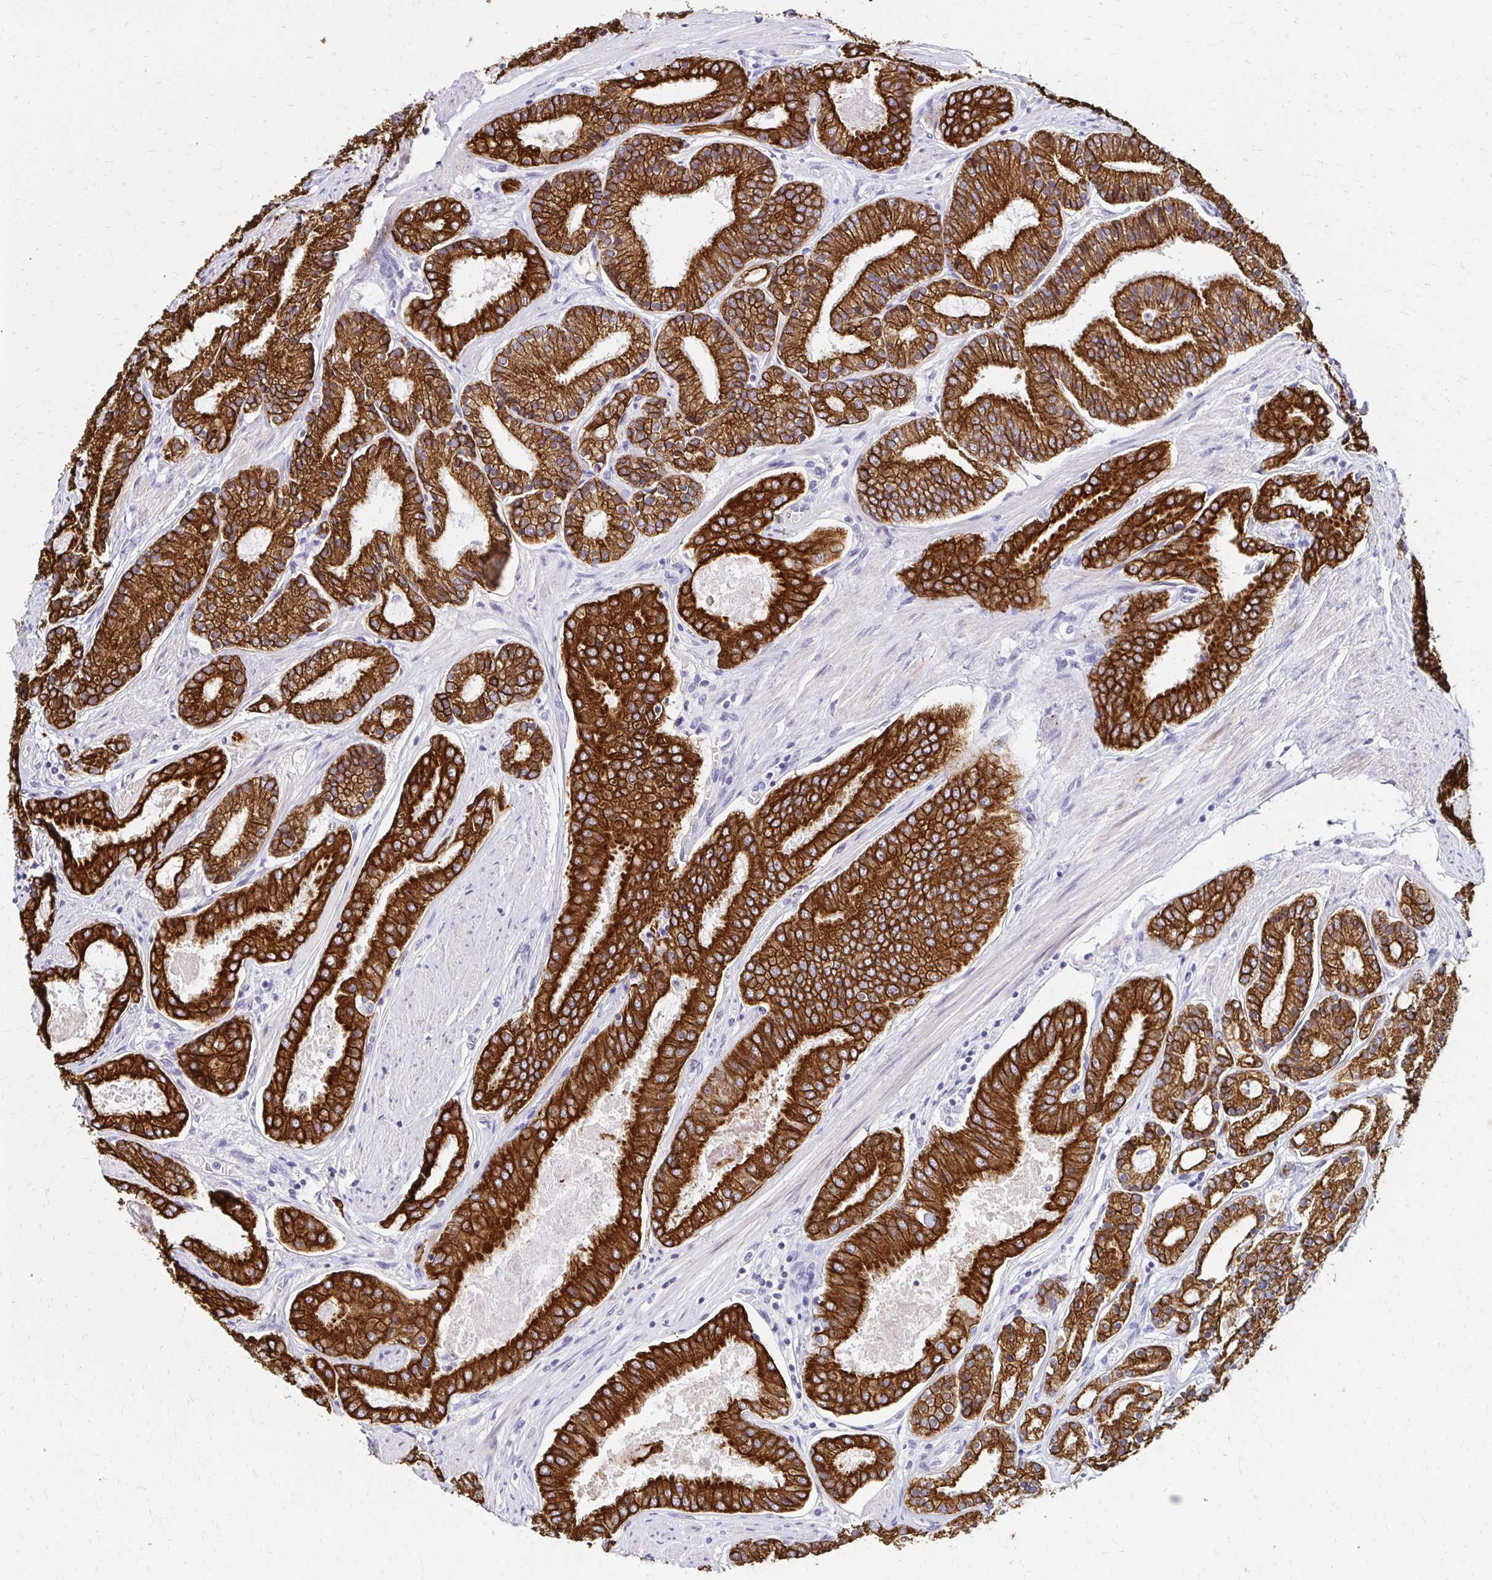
{"staining": {"intensity": "strong", "quantity": ">75%", "location": "cytoplasmic/membranous"}, "tissue": "prostate cancer", "cell_type": "Tumor cells", "image_type": "cancer", "snomed": [{"axis": "morphology", "description": "Adenocarcinoma, High grade"}, {"axis": "topography", "description": "Prostate"}], "caption": "A brown stain shows strong cytoplasmic/membranous expression of a protein in adenocarcinoma (high-grade) (prostate) tumor cells.", "gene": "C1QTNF2", "patient": {"sex": "male", "age": 63}}